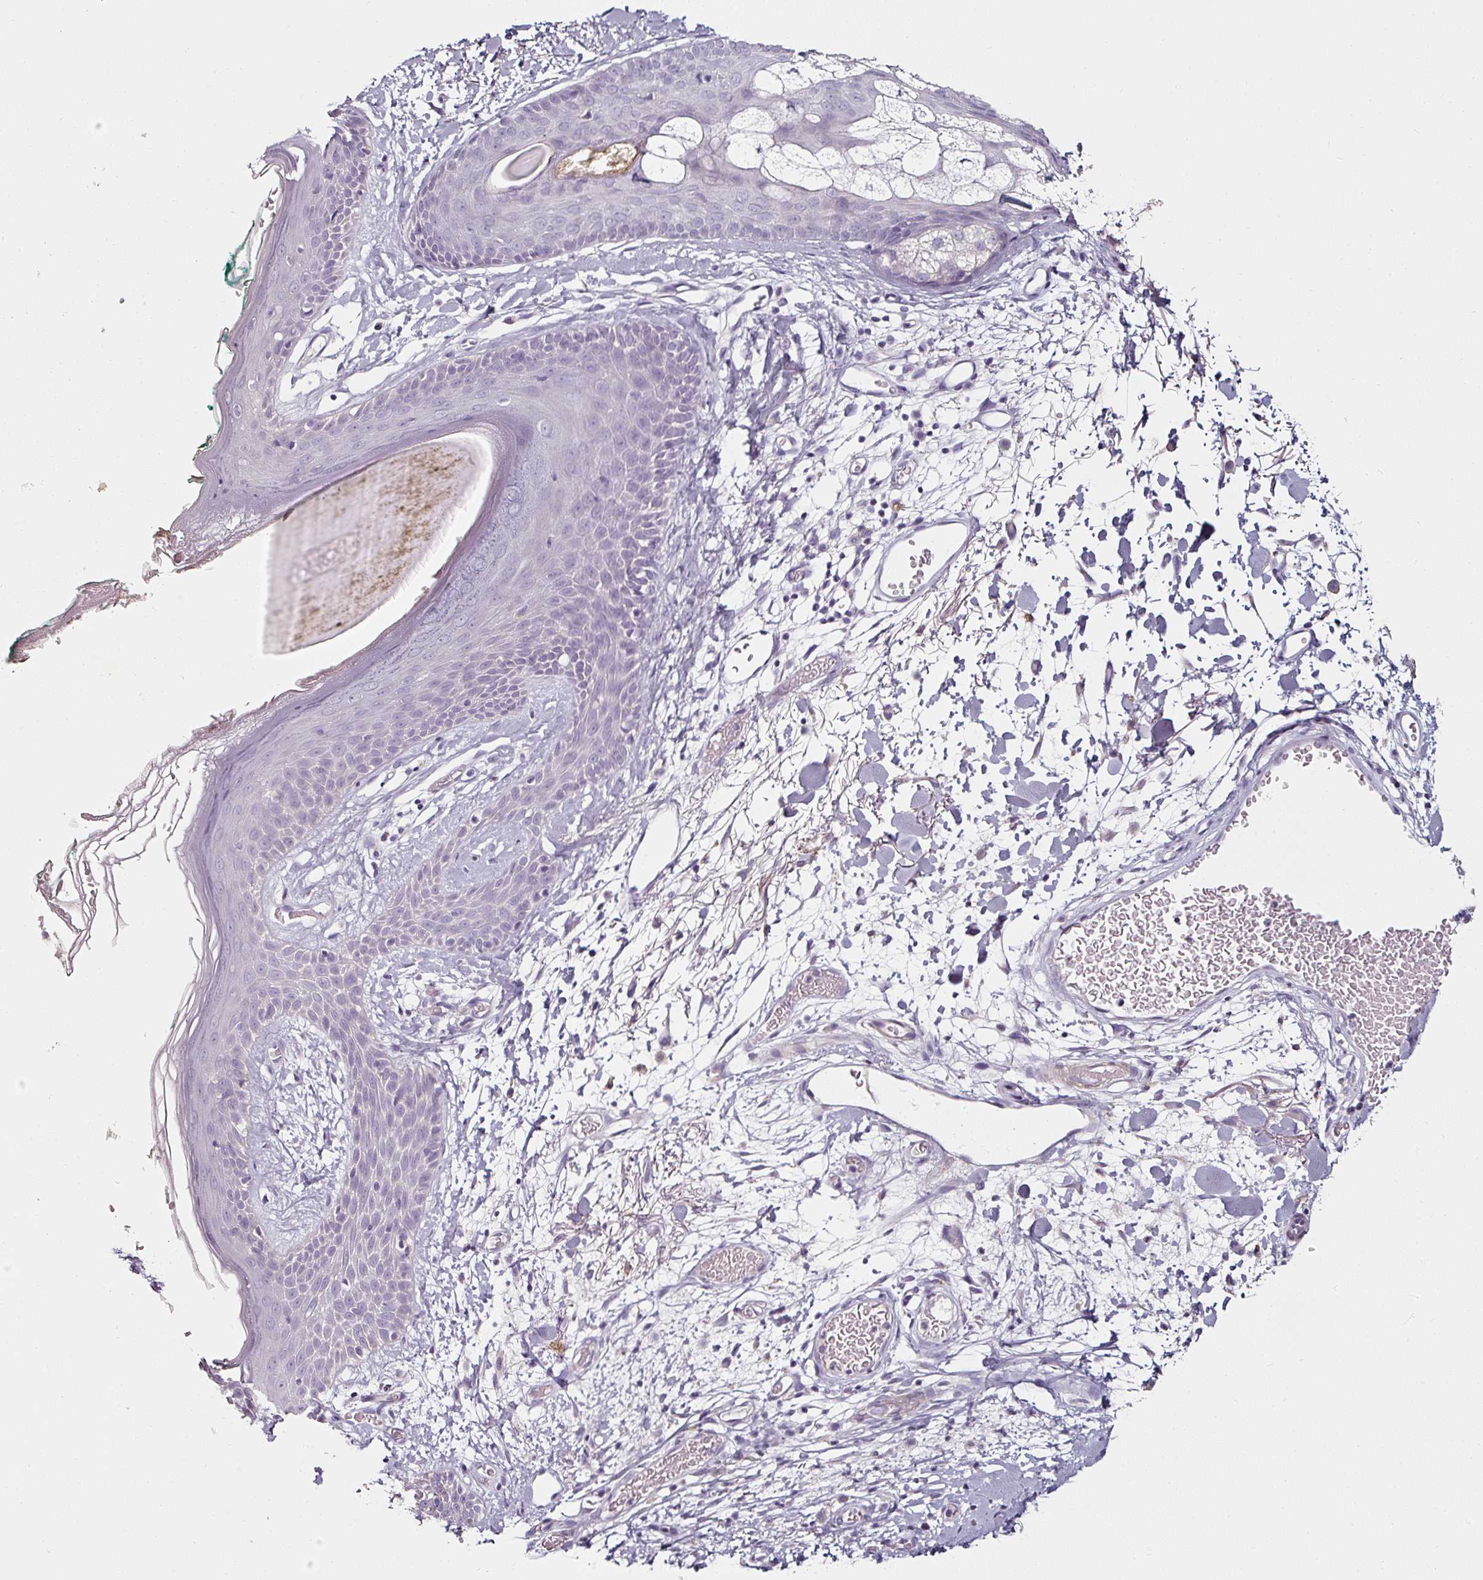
{"staining": {"intensity": "negative", "quantity": "none", "location": "none"}, "tissue": "skin", "cell_type": "Fibroblasts", "image_type": "normal", "snomed": [{"axis": "morphology", "description": "Normal tissue, NOS"}, {"axis": "topography", "description": "Skin"}], "caption": "IHC image of unremarkable skin stained for a protein (brown), which displays no positivity in fibroblasts. Nuclei are stained in blue.", "gene": "CAP2", "patient": {"sex": "male", "age": 79}}